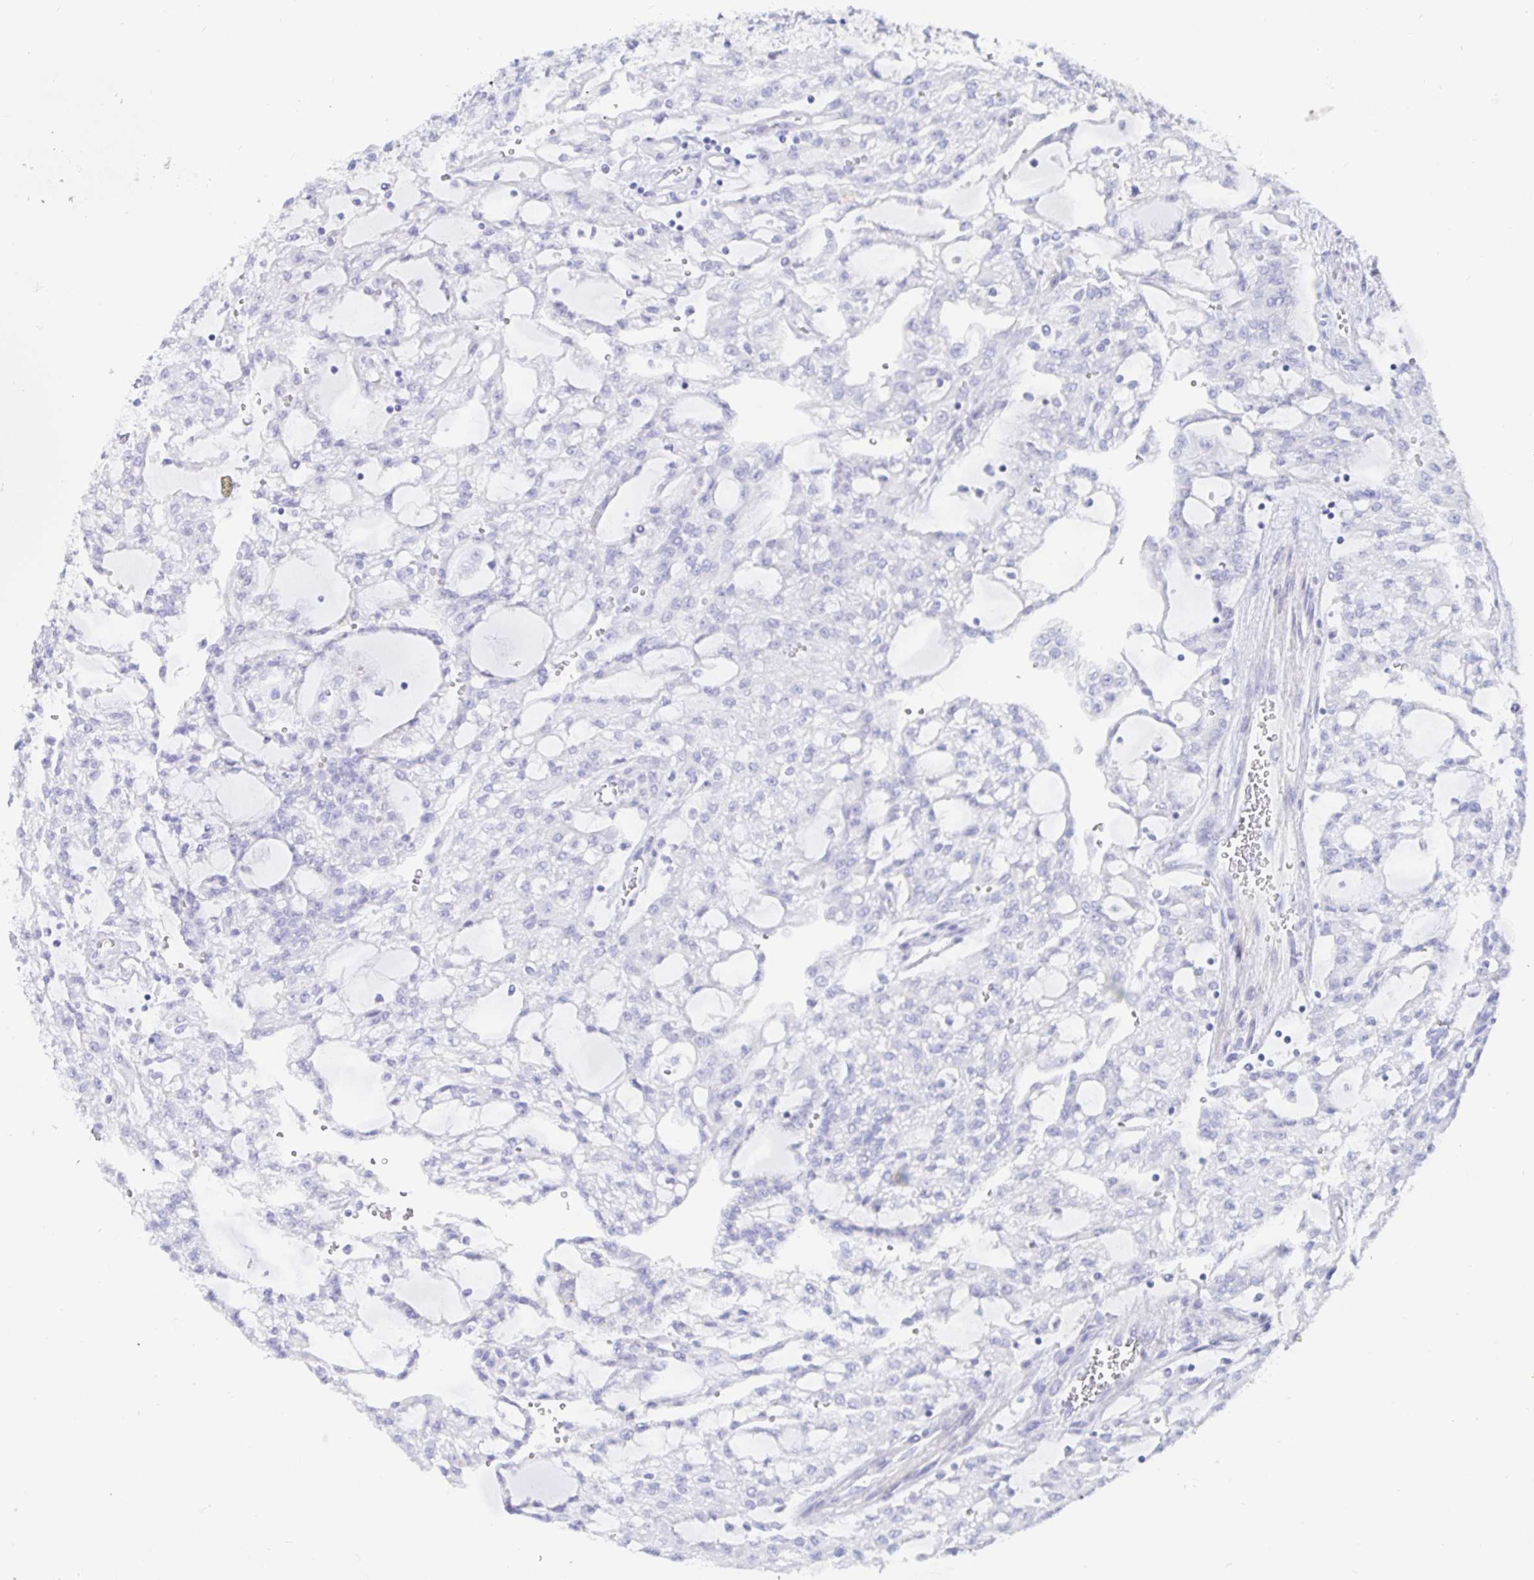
{"staining": {"intensity": "negative", "quantity": "none", "location": "none"}, "tissue": "renal cancer", "cell_type": "Tumor cells", "image_type": "cancer", "snomed": [{"axis": "morphology", "description": "Adenocarcinoma, NOS"}, {"axis": "topography", "description": "Kidney"}], "caption": "This histopathology image is of renal cancer (adenocarcinoma) stained with immunohistochemistry to label a protein in brown with the nuclei are counter-stained blue. There is no staining in tumor cells.", "gene": "KCNH6", "patient": {"sex": "male", "age": 63}}